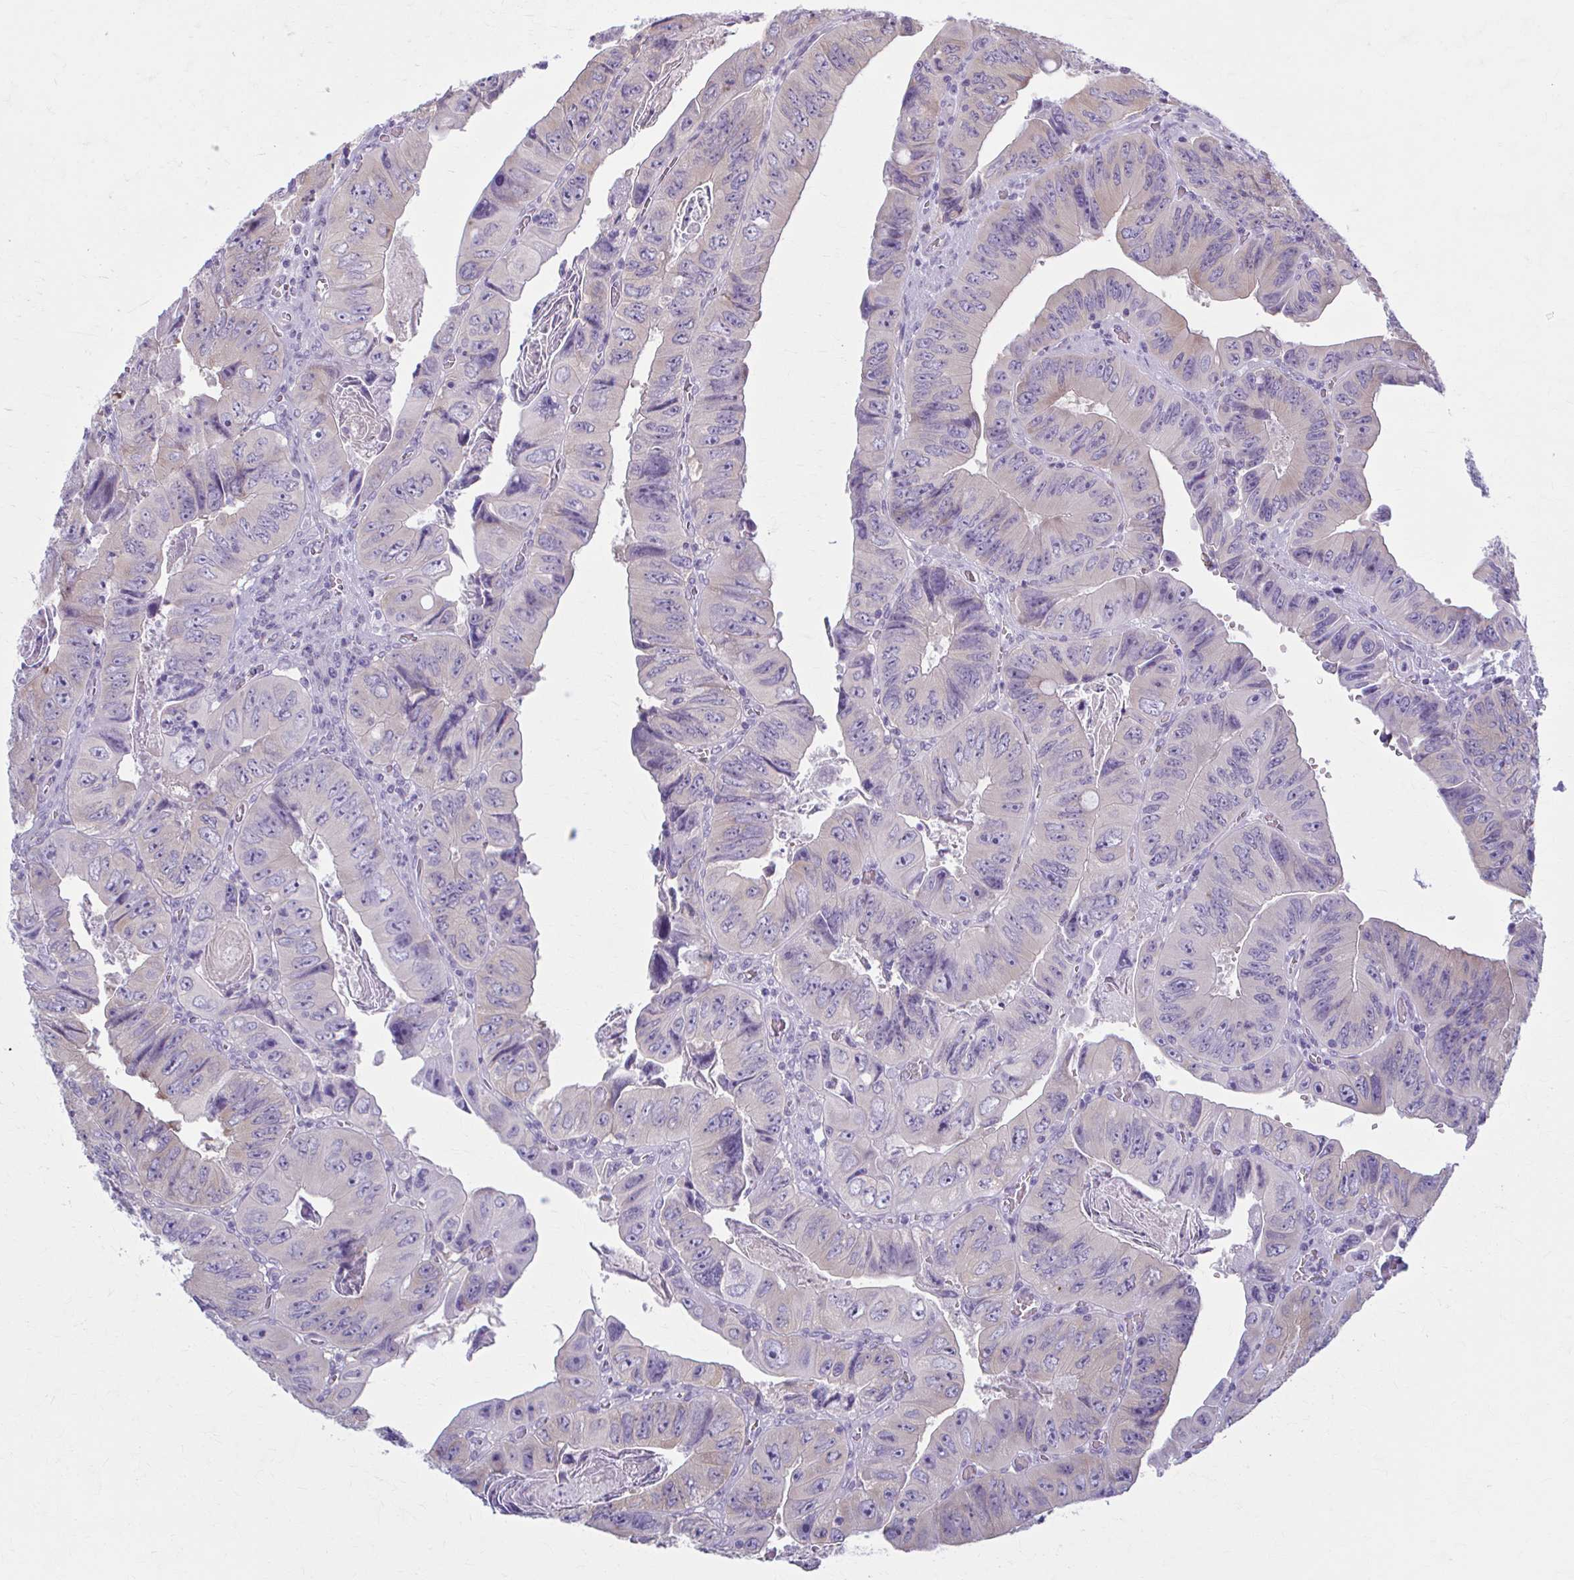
{"staining": {"intensity": "negative", "quantity": "none", "location": "none"}, "tissue": "colorectal cancer", "cell_type": "Tumor cells", "image_type": "cancer", "snomed": [{"axis": "morphology", "description": "Adenocarcinoma, NOS"}, {"axis": "topography", "description": "Colon"}], "caption": "Colorectal cancer was stained to show a protein in brown. There is no significant staining in tumor cells.", "gene": "PRKRA", "patient": {"sex": "female", "age": 84}}